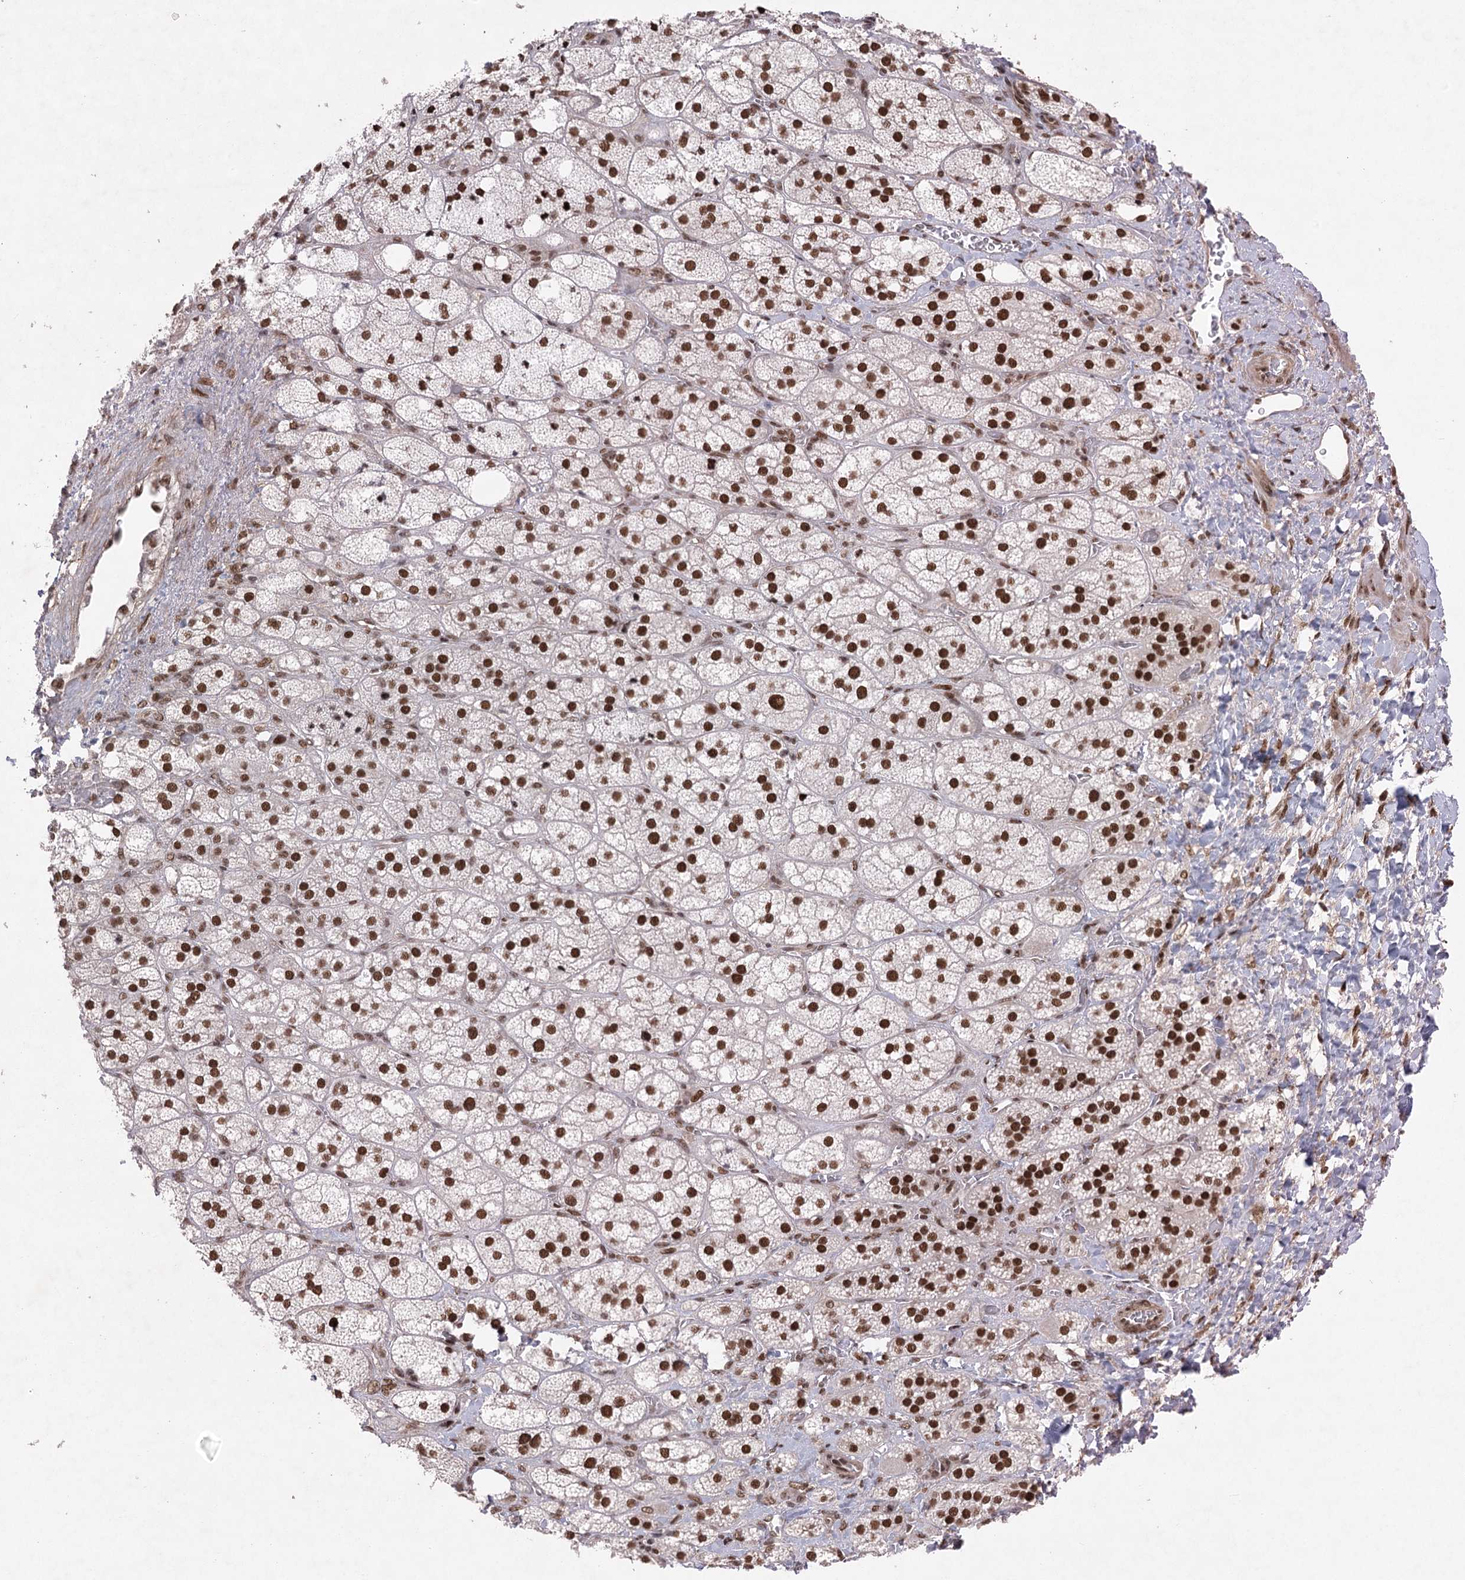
{"staining": {"intensity": "strong", "quantity": ">75%", "location": "nuclear"}, "tissue": "adrenal gland", "cell_type": "Glandular cells", "image_type": "normal", "snomed": [{"axis": "morphology", "description": "Normal tissue, NOS"}, {"axis": "topography", "description": "Adrenal gland"}], "caption": "Brown immunohistochemical staining in normal adrenal gland demonstrates strong nuclear expression in about >75% of glandular cells. (IHC, brightfield microscopy, high magnification).", "gene": "ZCCHC8", "patient": {"sex": "male", "age": 61}}